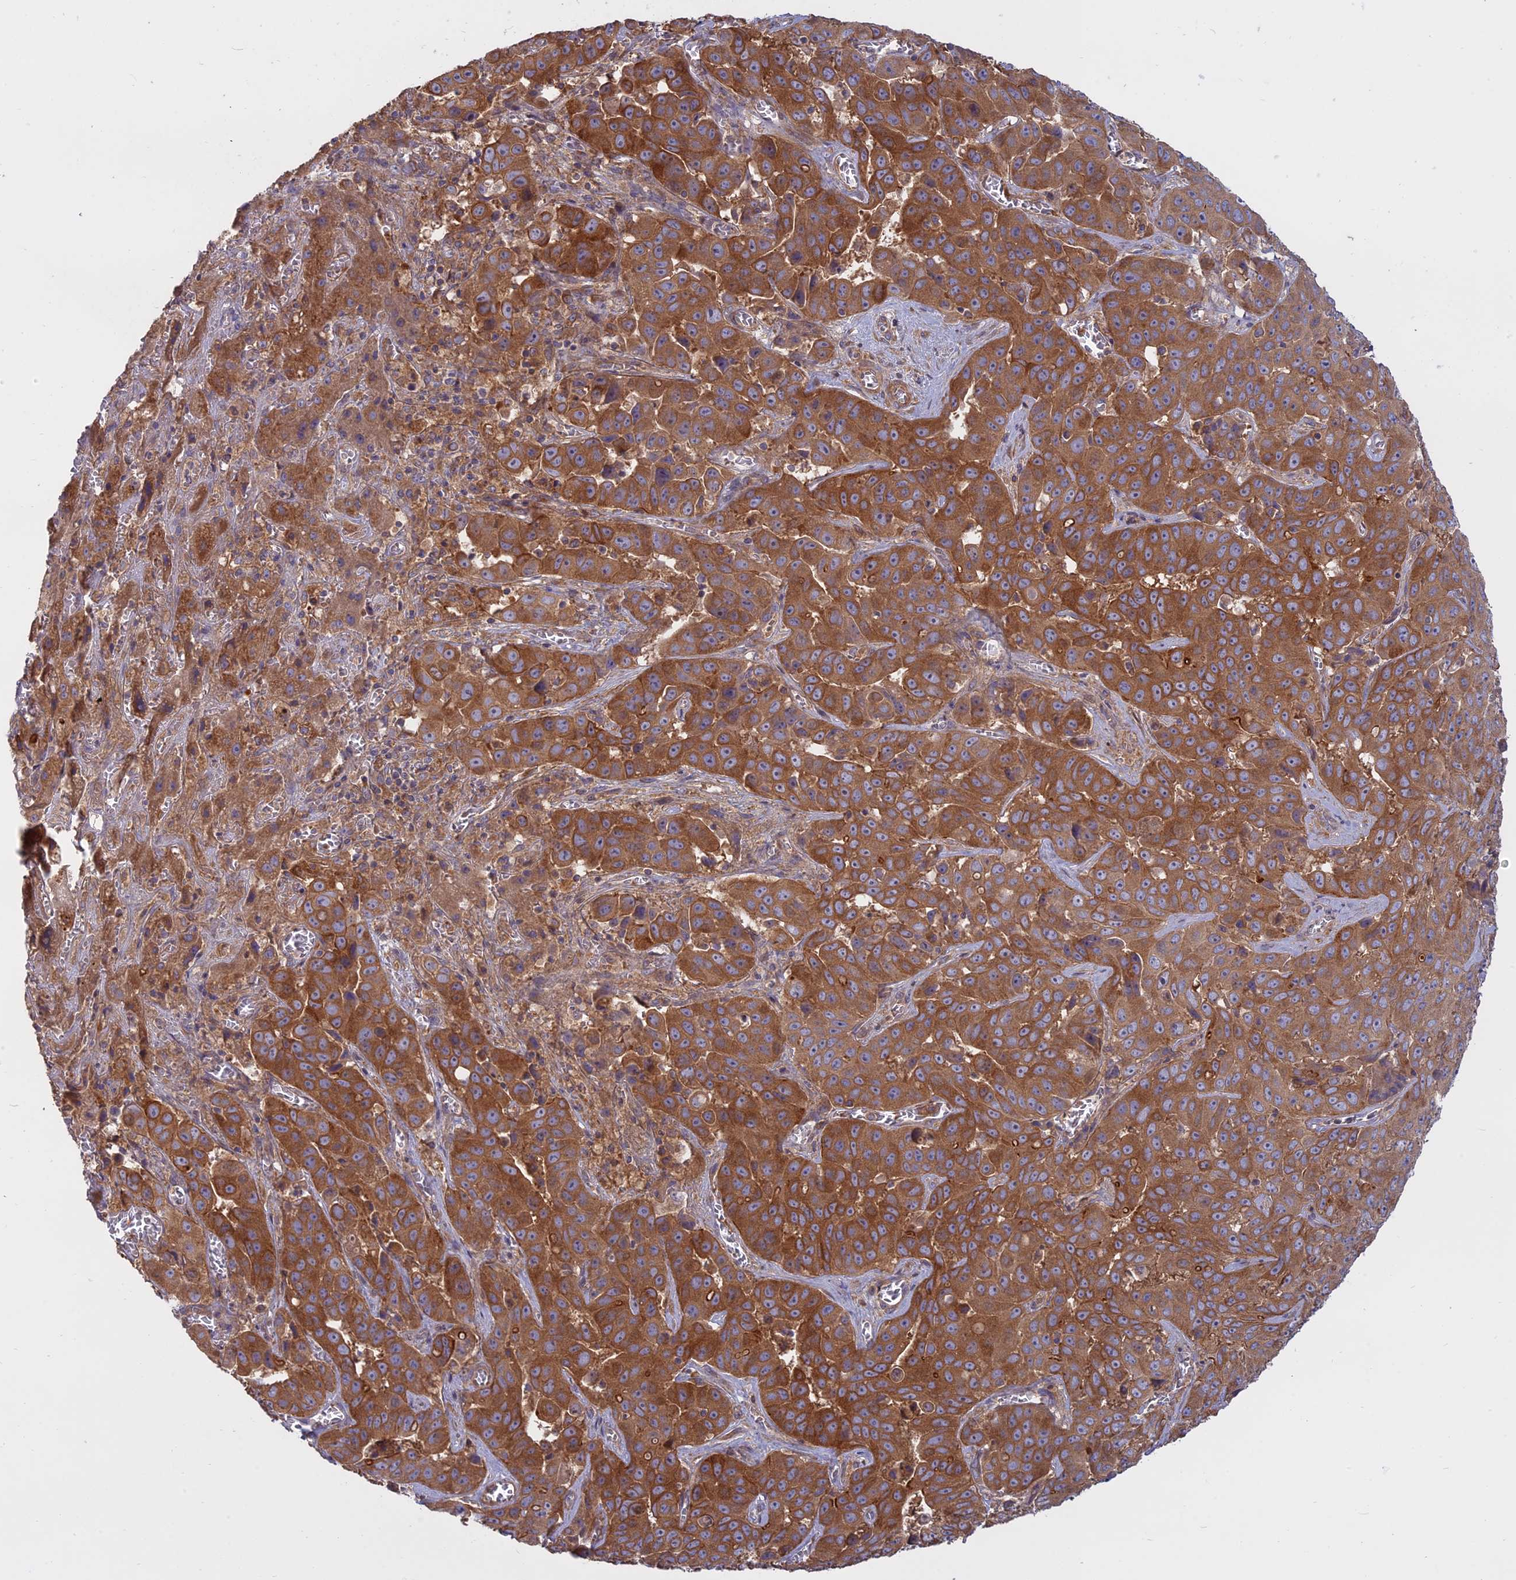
{"staining": {"intensity": "moderate", "quantity": ">75%", "location": "cytoplasmic/membranous"}, "tissue": "liver cancer", "cell_type": "Tumor cells", "image_type": "cancer", "snomed": [{"axis": "morphology", "description": "Cholangiocarcinoma"}, {"axis": "topography", "description": "Liver"}], "caption": "Protein expression analysis of human liver cancer reveals moderate cytoplasmic/membranous expression in approximately >75% of tumor cells.", "gene": "TMEM208", "patient": {"sex": "female", "age": 52}}